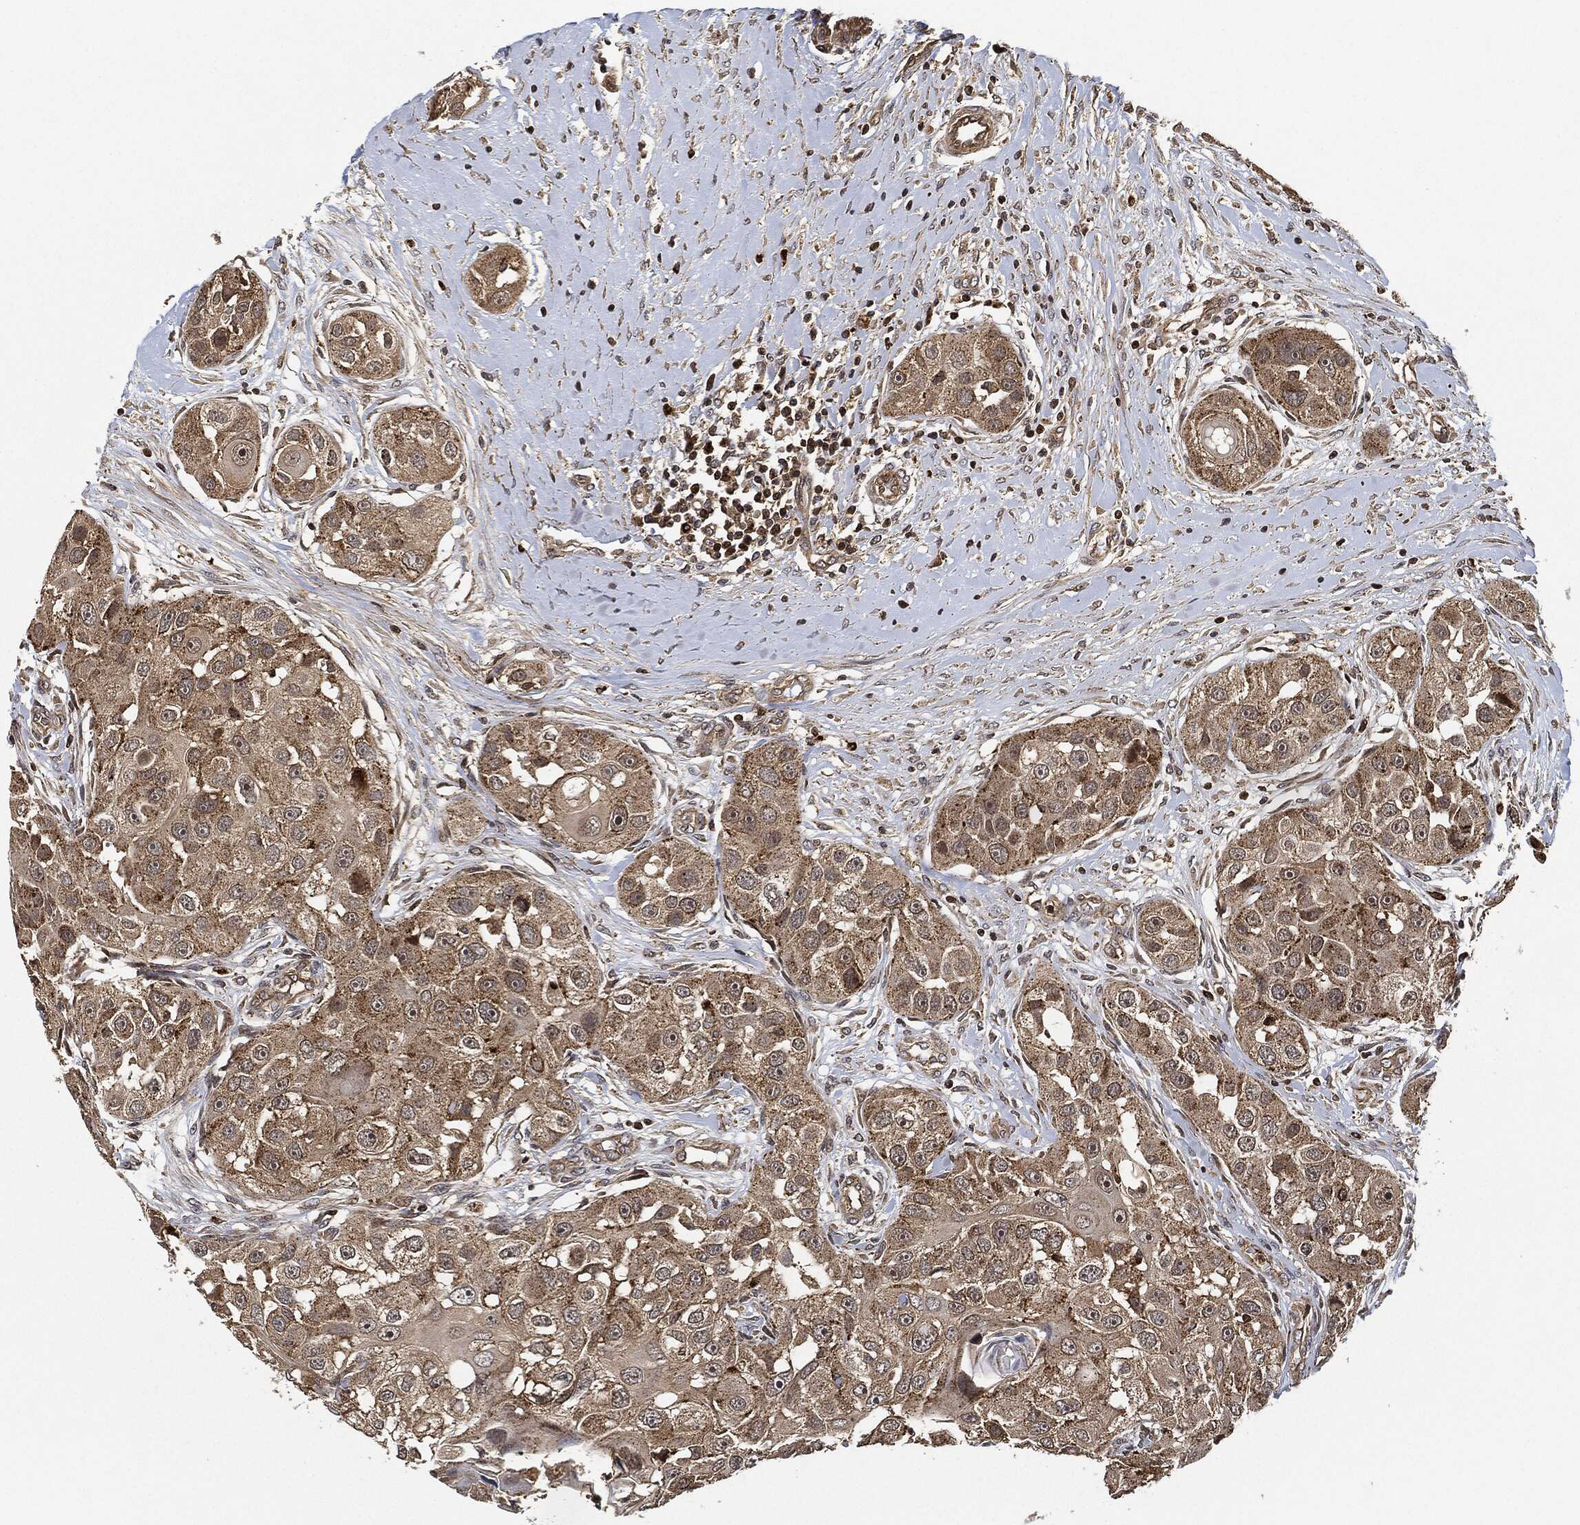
{"staining": {"intensity": "moderate", "quantity": "25%-75%", "location": "cytoplasmic/membranous"}, "tissue": "head and neck cancer", "cell_type": "Tumor cells", "image_type": "cancer", "snomed": [{"axis": "morphology", "description": "Normal tissue, NOS"}, {"axis": "morphology", "description": "Squamous cell carcinoma, NOS"}, {"axis": "topography", "description": "Skeletal muscle"}, {"axis": "topography", "description": "Head-Neck"}], "caption": "A micrograph showing moderate cytoplasmic/membranous positivity in about 25%-75% of tumor cells in squamous cell carcinoma (head and neck), as visualized by brown immunohistochemical staining.", "gene": "MAP3K3", "patient": {"sex": "male", "age": 51}}